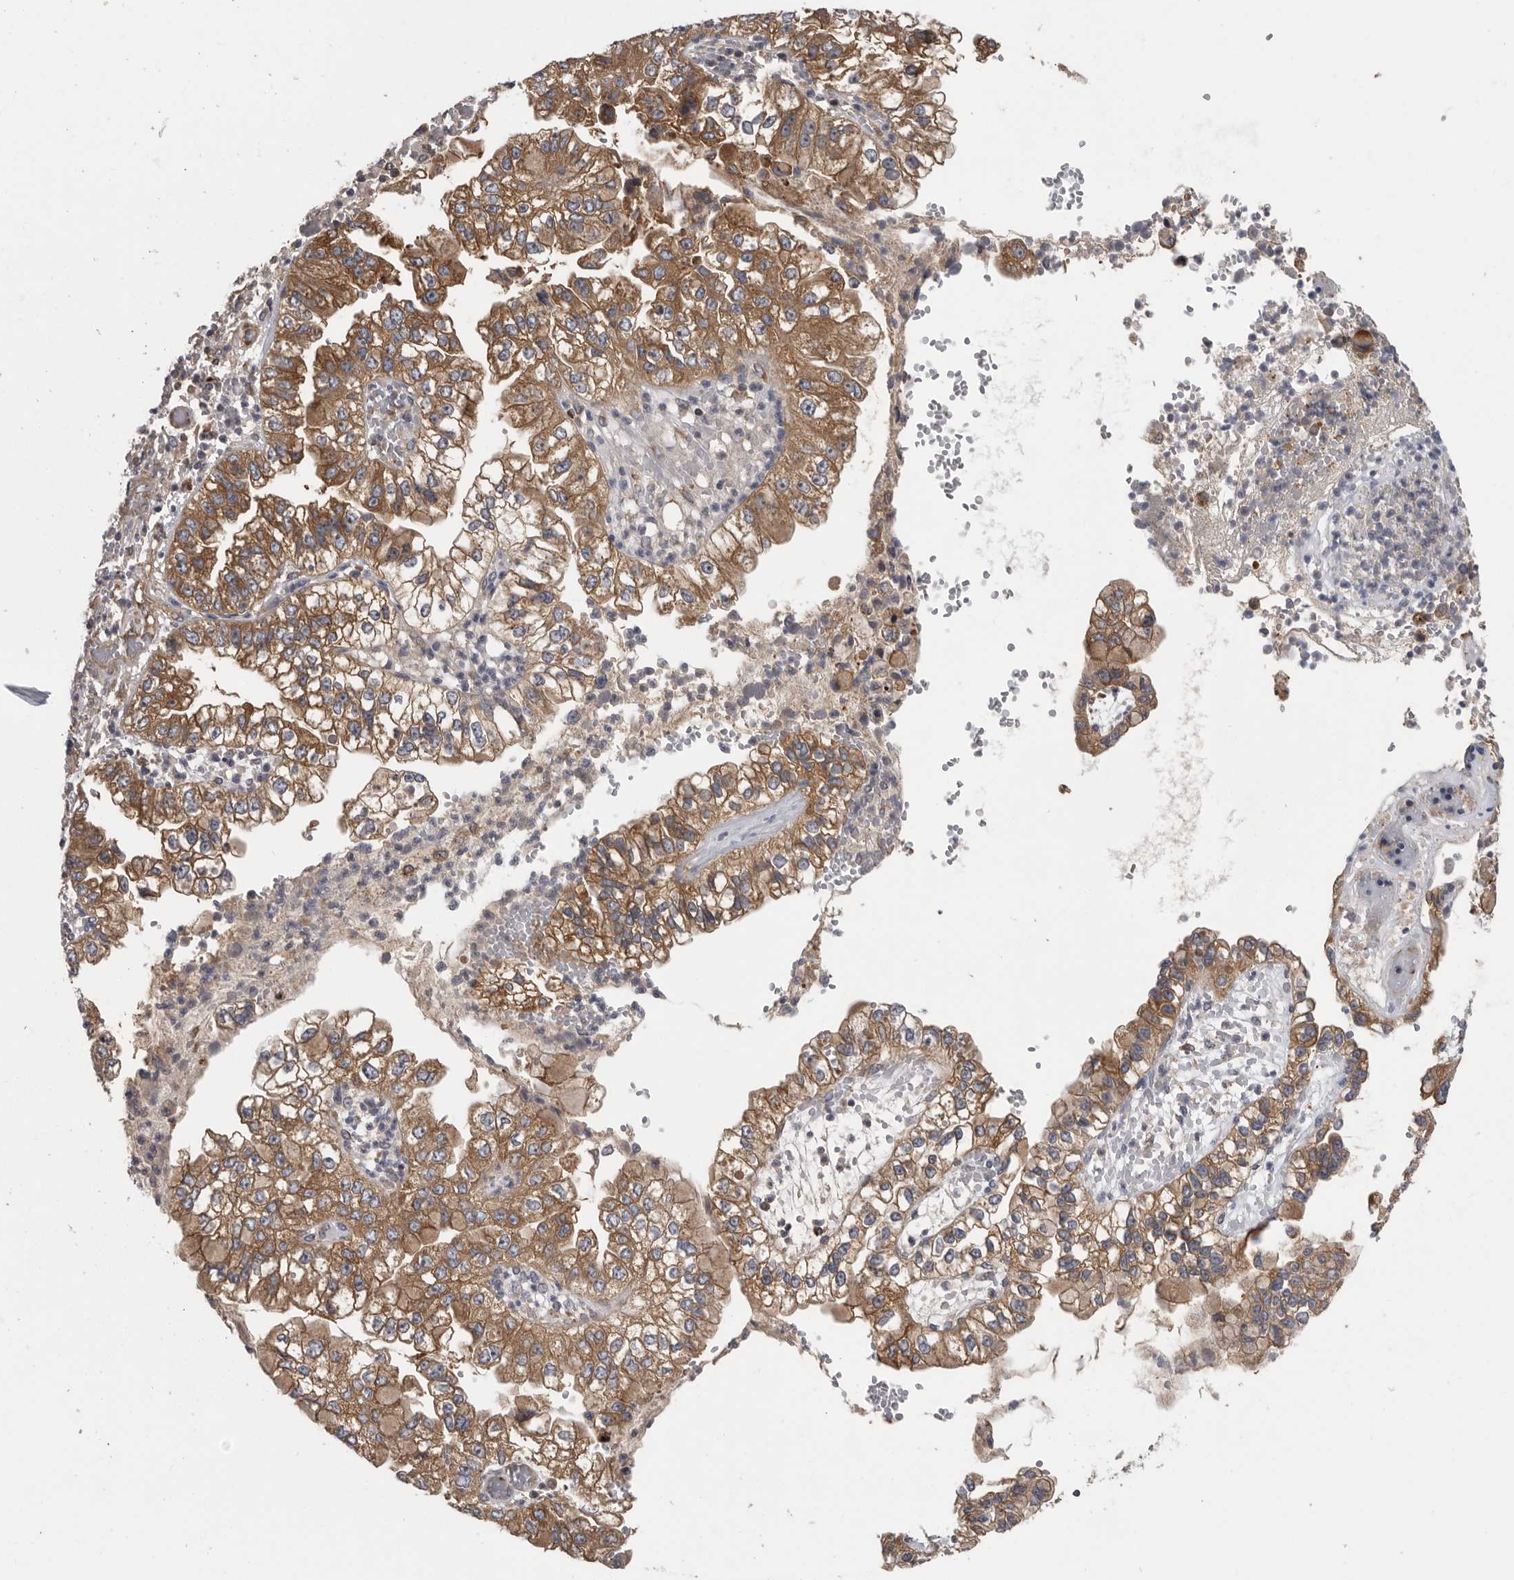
{"staining": {"intensity": "moderate", "quantity": ">75%", "location": "cytoplasmic/membranous"}, "tissue": "liver cancer", "cell_type": "Tumor cells", "image_type": "cancer", "snomed": [{"axis": "morphology", "description": "Cholangiocarcinoma"}, {"axis": "topography", "description": "Liver"}], "caption": "Human liver cholangiocarcinoma stained for a protein (brown) reveals moderate cytoplasmic/membranous positive staining in approximately >75% of tumor cells.", "gene": "C1orf109", "patient": {"sex": "female", "age": 79}}